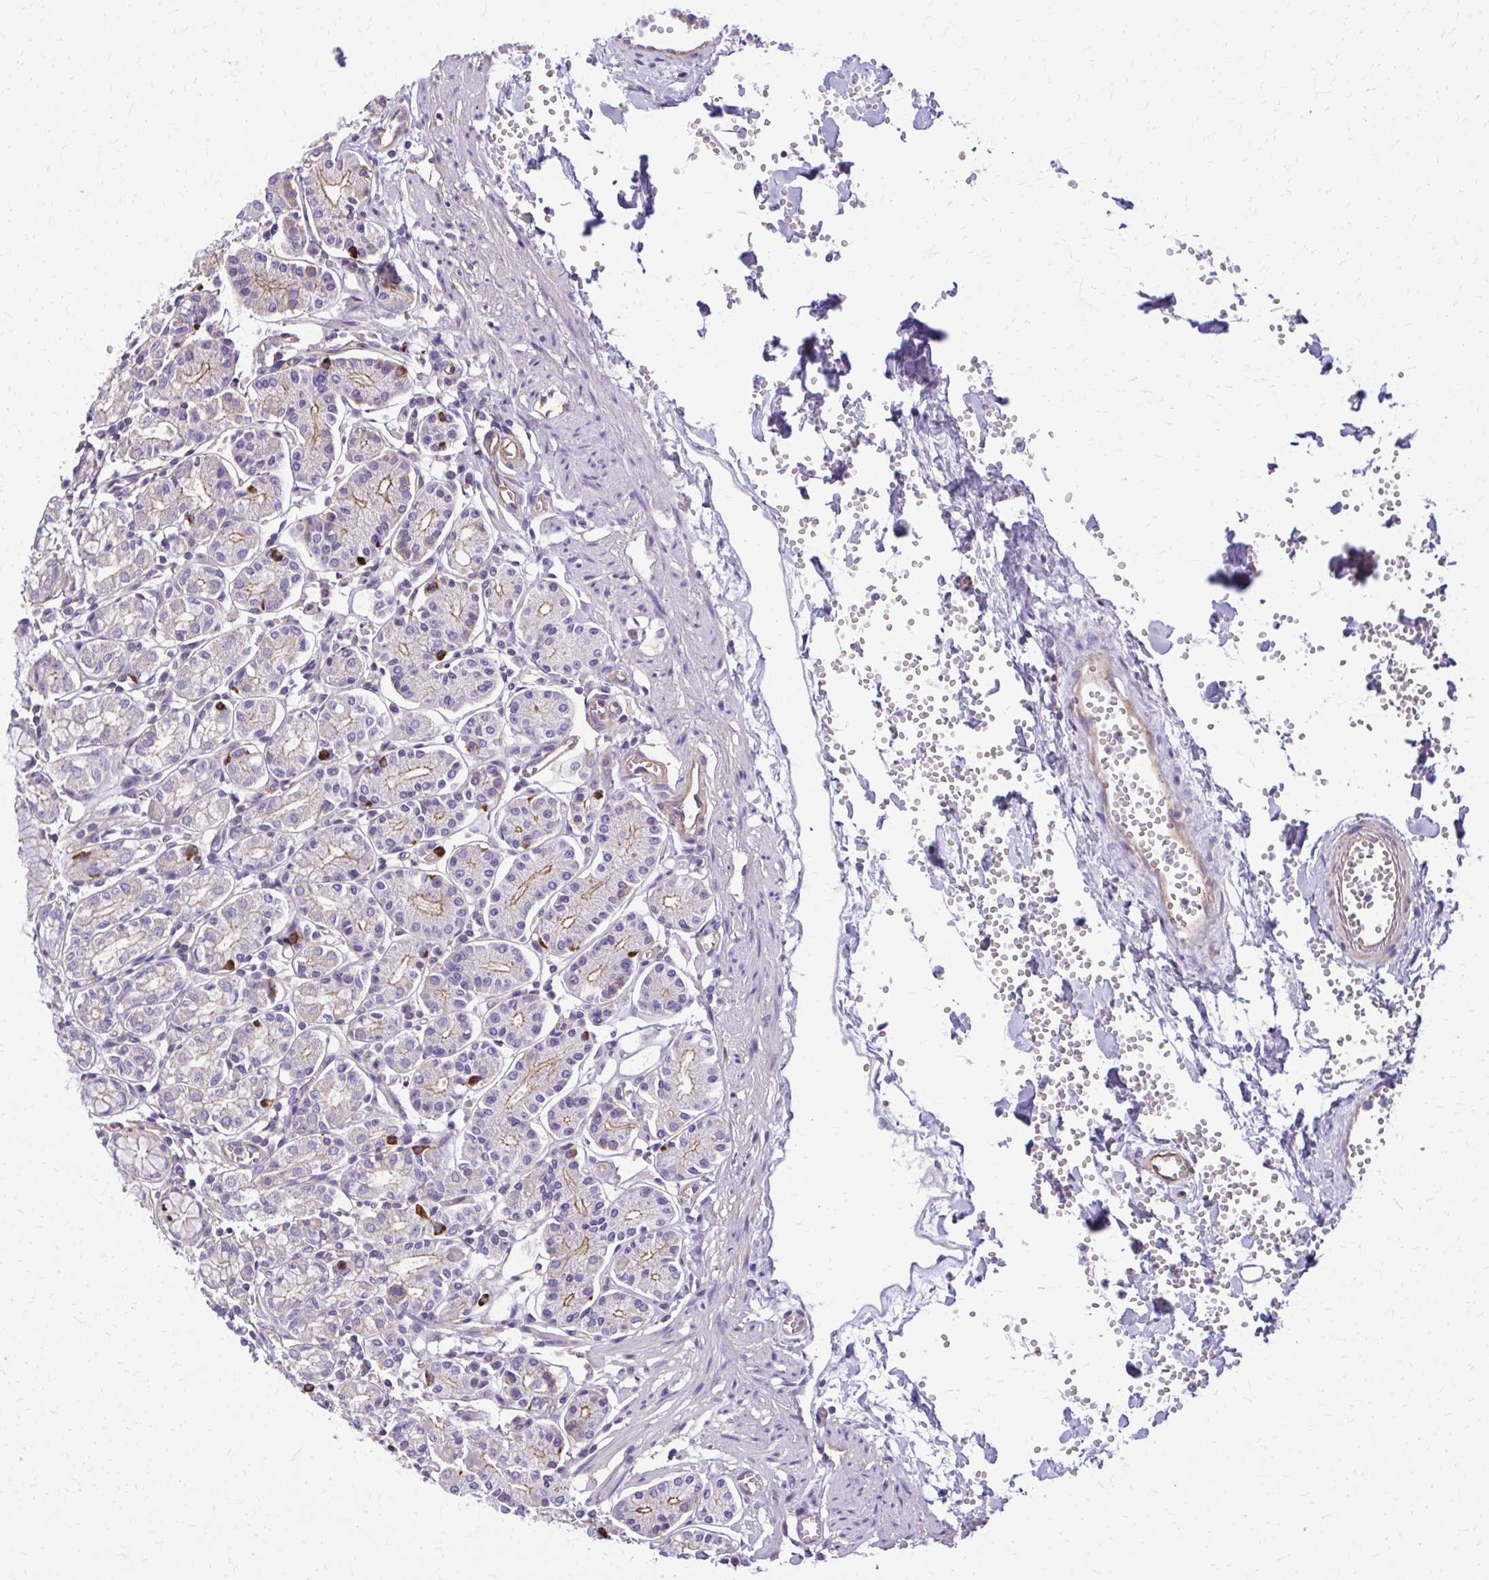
{"staining": {"intensity": "strong", "quantity": "<25%", "location": "cytoplasmic/membranous"}, "tissue": "stomach", "cell_type": "Glandular cells", "image_type": "normal", "snomed": [{"axis": "morphology", "description": "Normal tissue, NOS"}, {"axis": "topography", "description": "Stomach"}], "caption": "Protein expression by IHC reveals strong cytoplasmic/membranous positivity in approximately <25% of glandular cells in benign stomach. The staining was performed using DAB (3,3'-diaminobenzidine) to visualize the protein expression in brown, while the nuclei were stained in blue with hematoxylin (Magnification: 20x).", "gene": "RUNDC3B", "patient": {"sex": "female", "age": 62}}